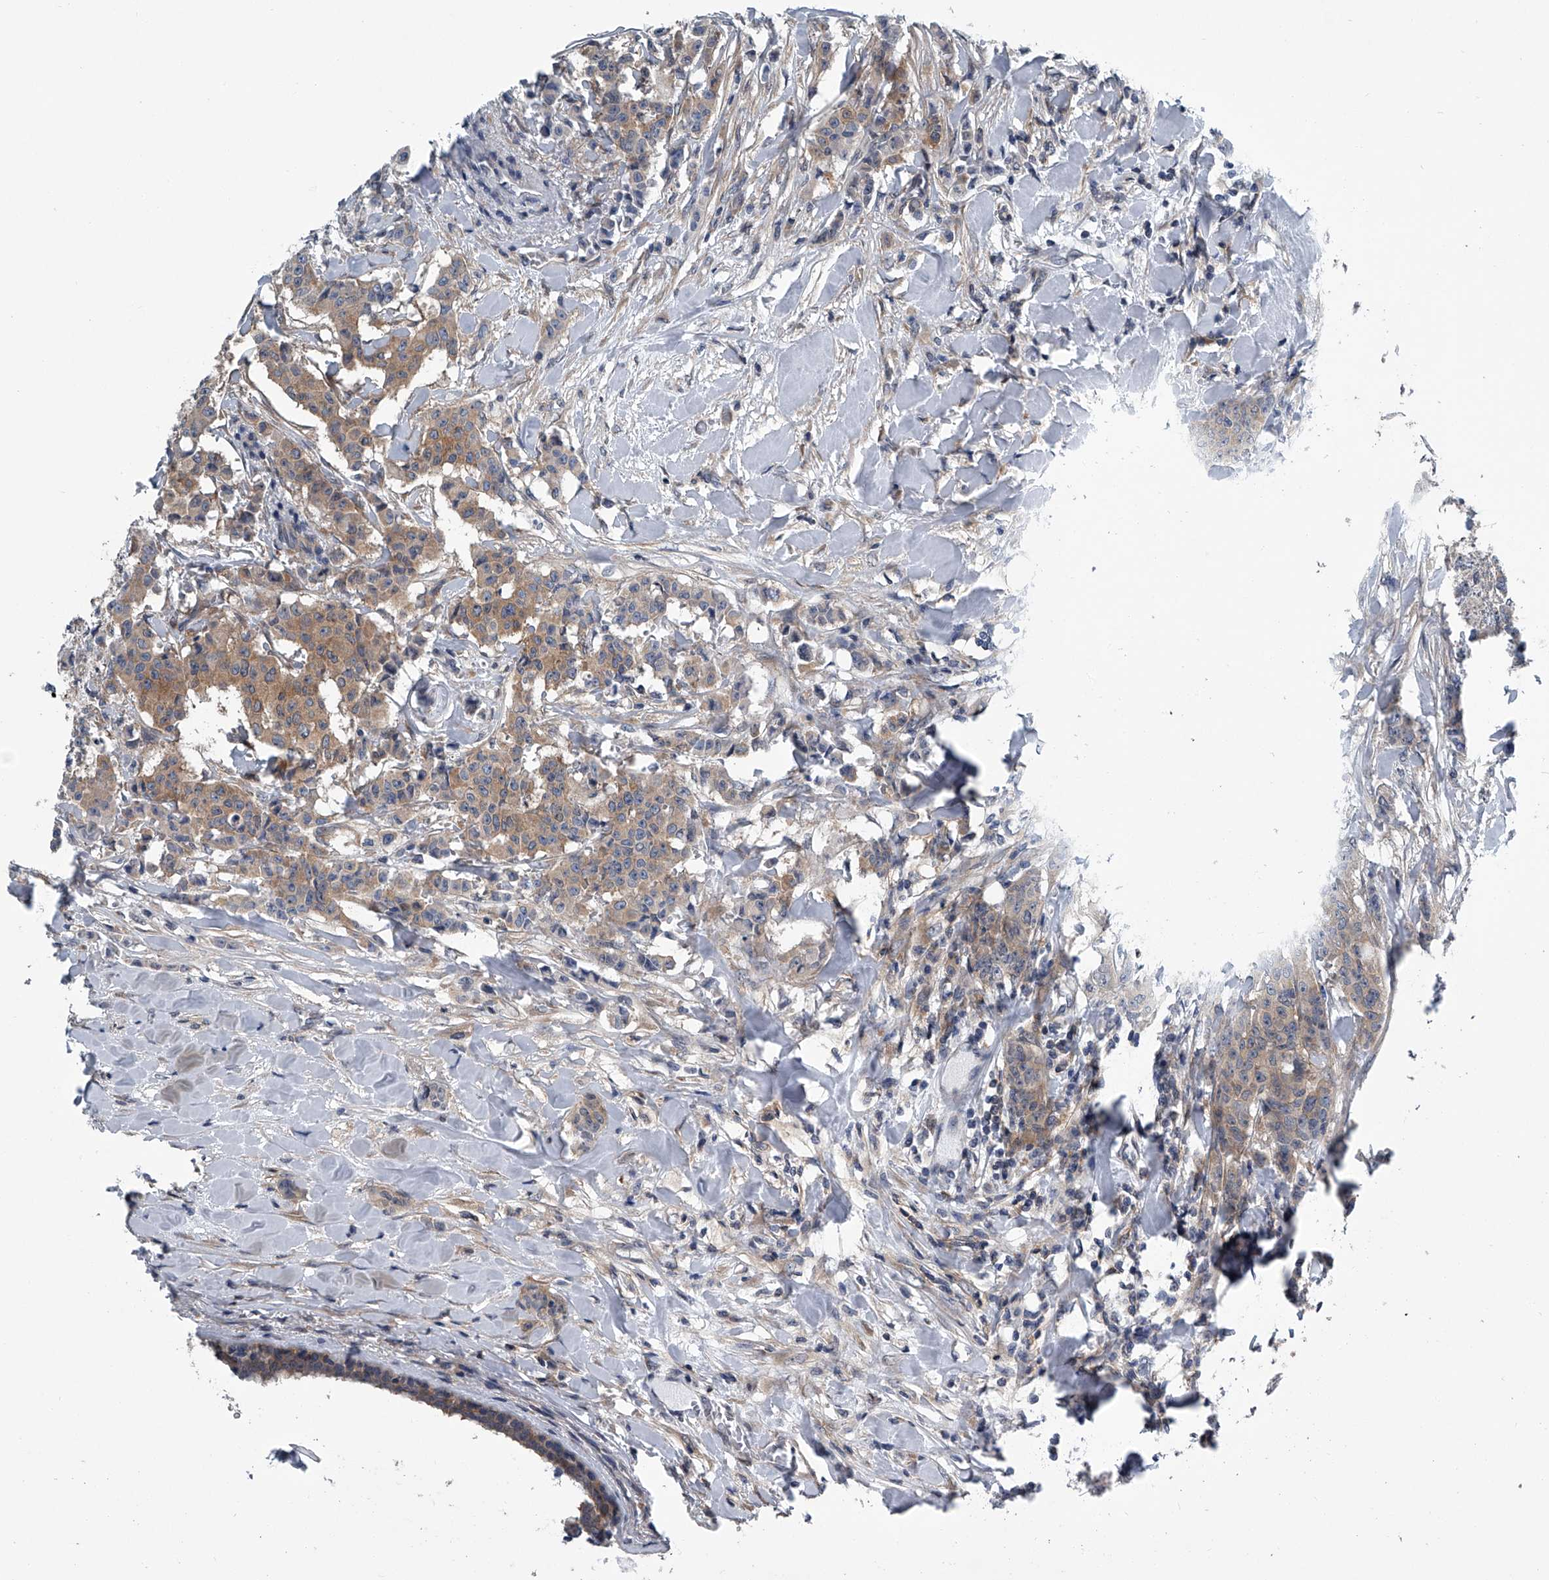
{"staining": {"intensity": "moderate", "quantity": "<25%", "location": "cytoplasmic/membranous"}, "tissue": "breast cancer", "cell_type": "Tumor cells", "image_type": "cancer", "snomed": [{"axis": "morphology", "description": "Duct carcinoma"}, {"axis": "topography", "description": "Breast"}], "caption": "A brown stain highlights moderate cytoplasmic/membranous expression of a protein in human breast invasive ductal carcinoma tumor cells. (Brightfield microscopy of DAB IHC at high magnification).", "gene": "PPP2R5D", "patient": {"sex": "female", "age": 40}}